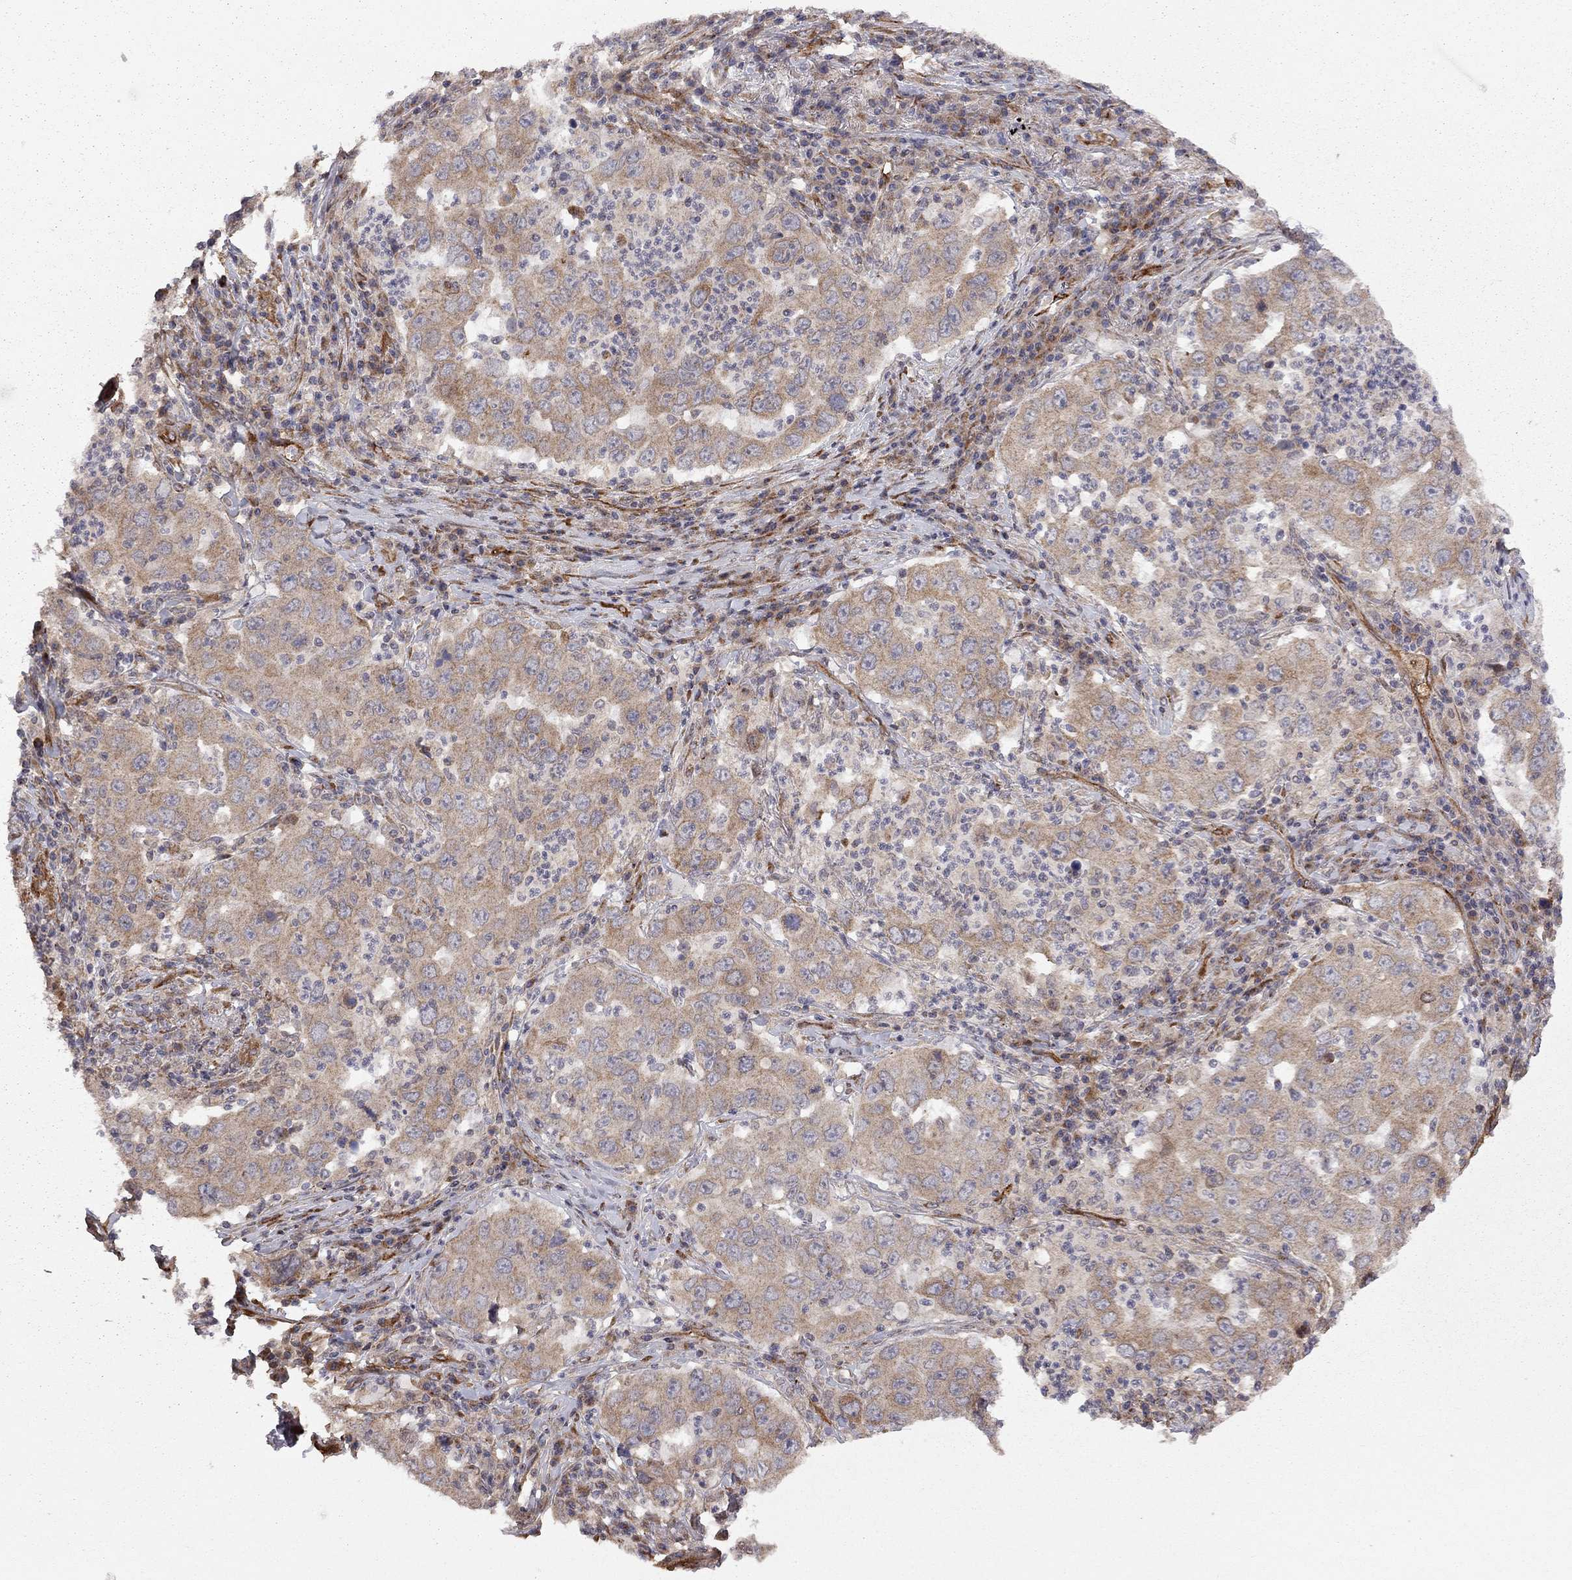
{"staining": {"intensity": "moderate", "quantity": "25%-75%", "location": "cytoplasmic/membranous"}, "tissue": "lung cancer", "cell_type": "Tumor cells", "image_type": "cancer", "snomed": [{"axis": "morphology", "description": "Adenocarcinoma, NOS"}, {"axis": "topography", "description": "Lung"}], "caption": "A brown stain shows moderate cytoplasmic/membranous staining of a protein in human adenocarcinoma (lung) tumor cells.", "gene": "EXOC3L2", "patient": {"sex": "male", "age": 73}}